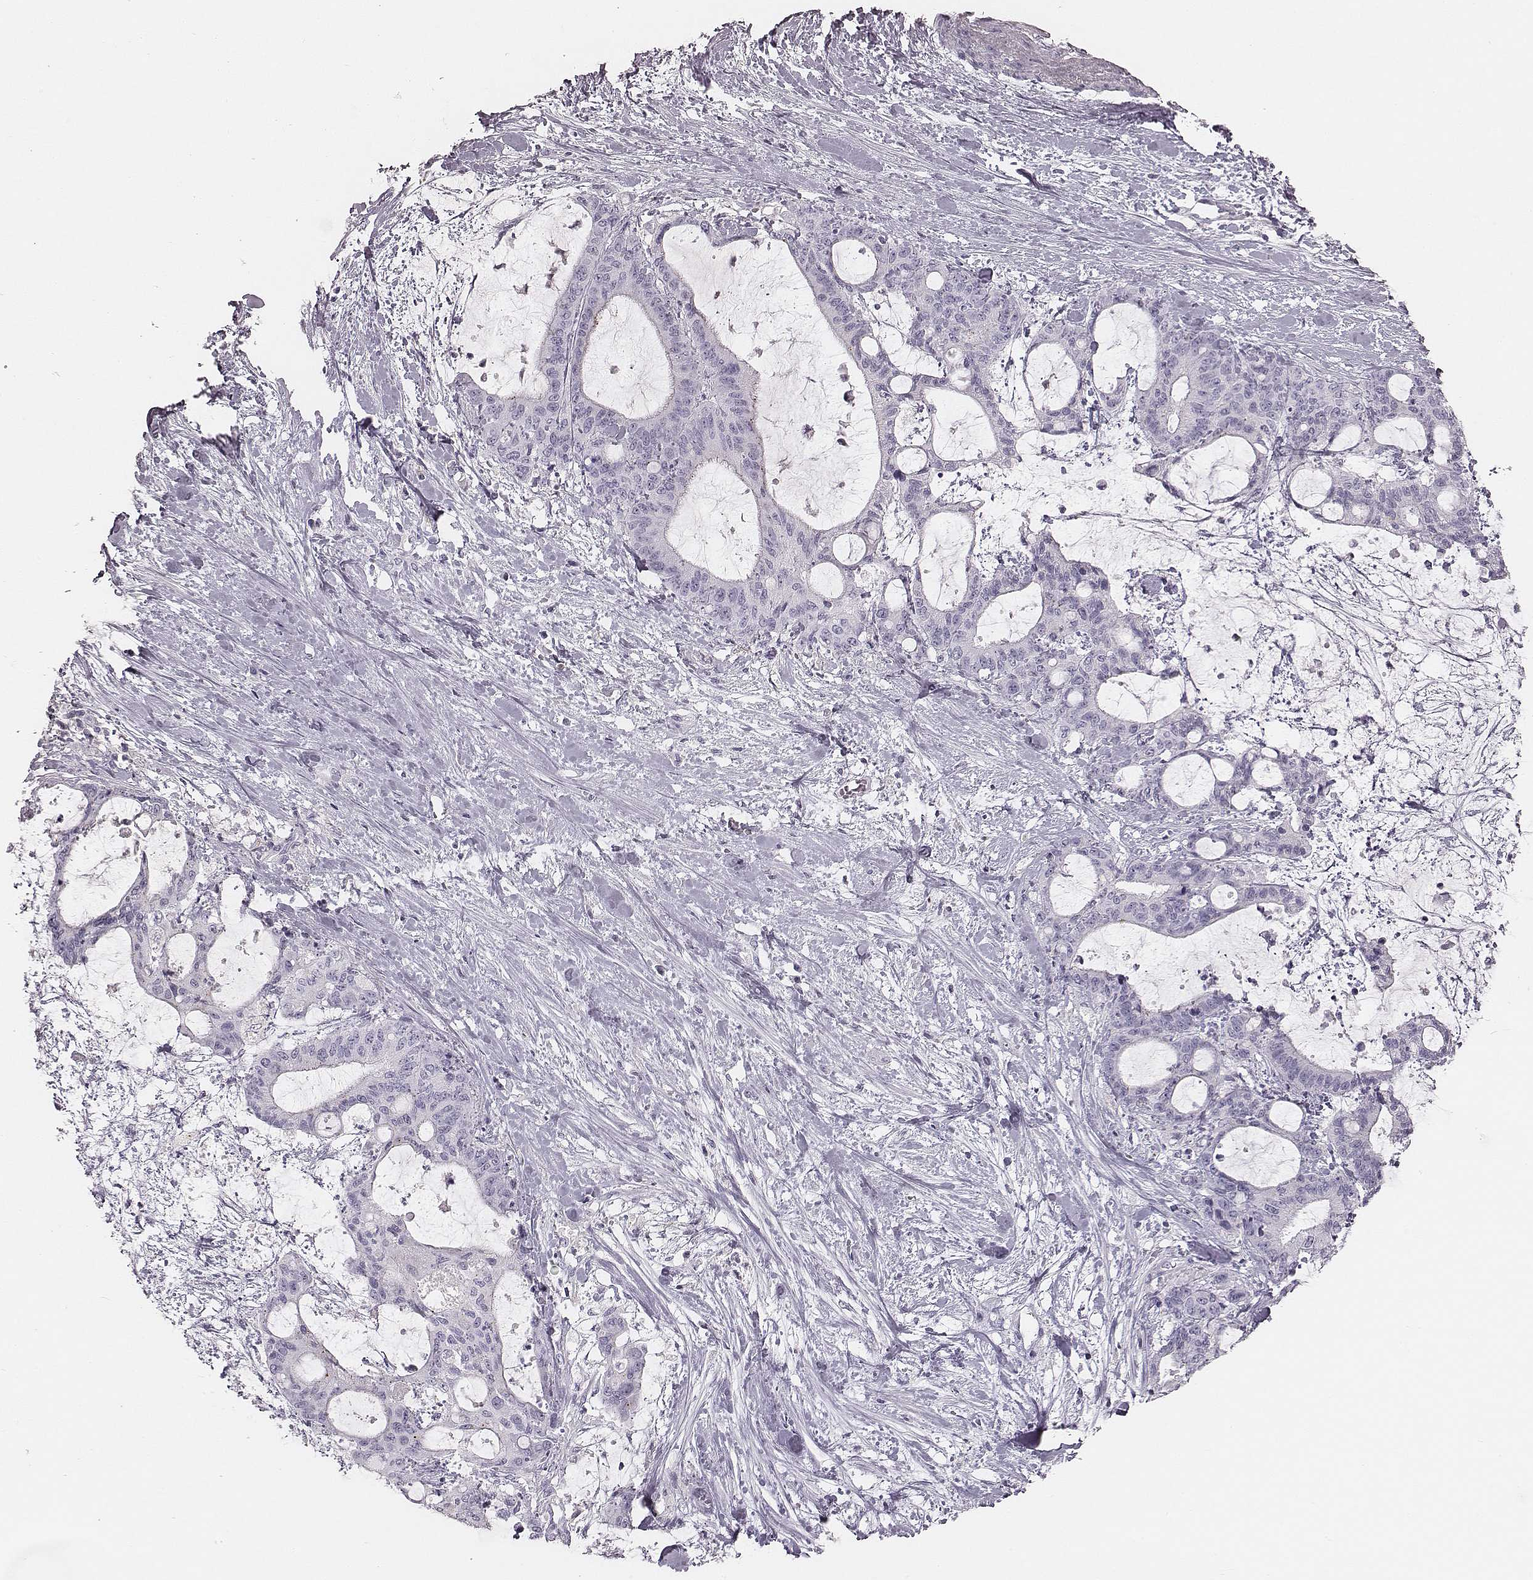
{"staining": {"intensity": "negative", "quantity": "none", "location": "none"}, "tissue": "liver cancer", "cell_type": "Tumor cells", "image_type": "cancer", "snomed": [{"axis": "morphology", "description": "Cholangiocarcinoma"}, {"axis": "topography", "description": "Liver"}], "caption": "Tumor cells show no significant protein staining in liver cancer (cholangiocarcinoma).", "gene": "ZNF365", "patient": {"sex": "female", "age": 73}}